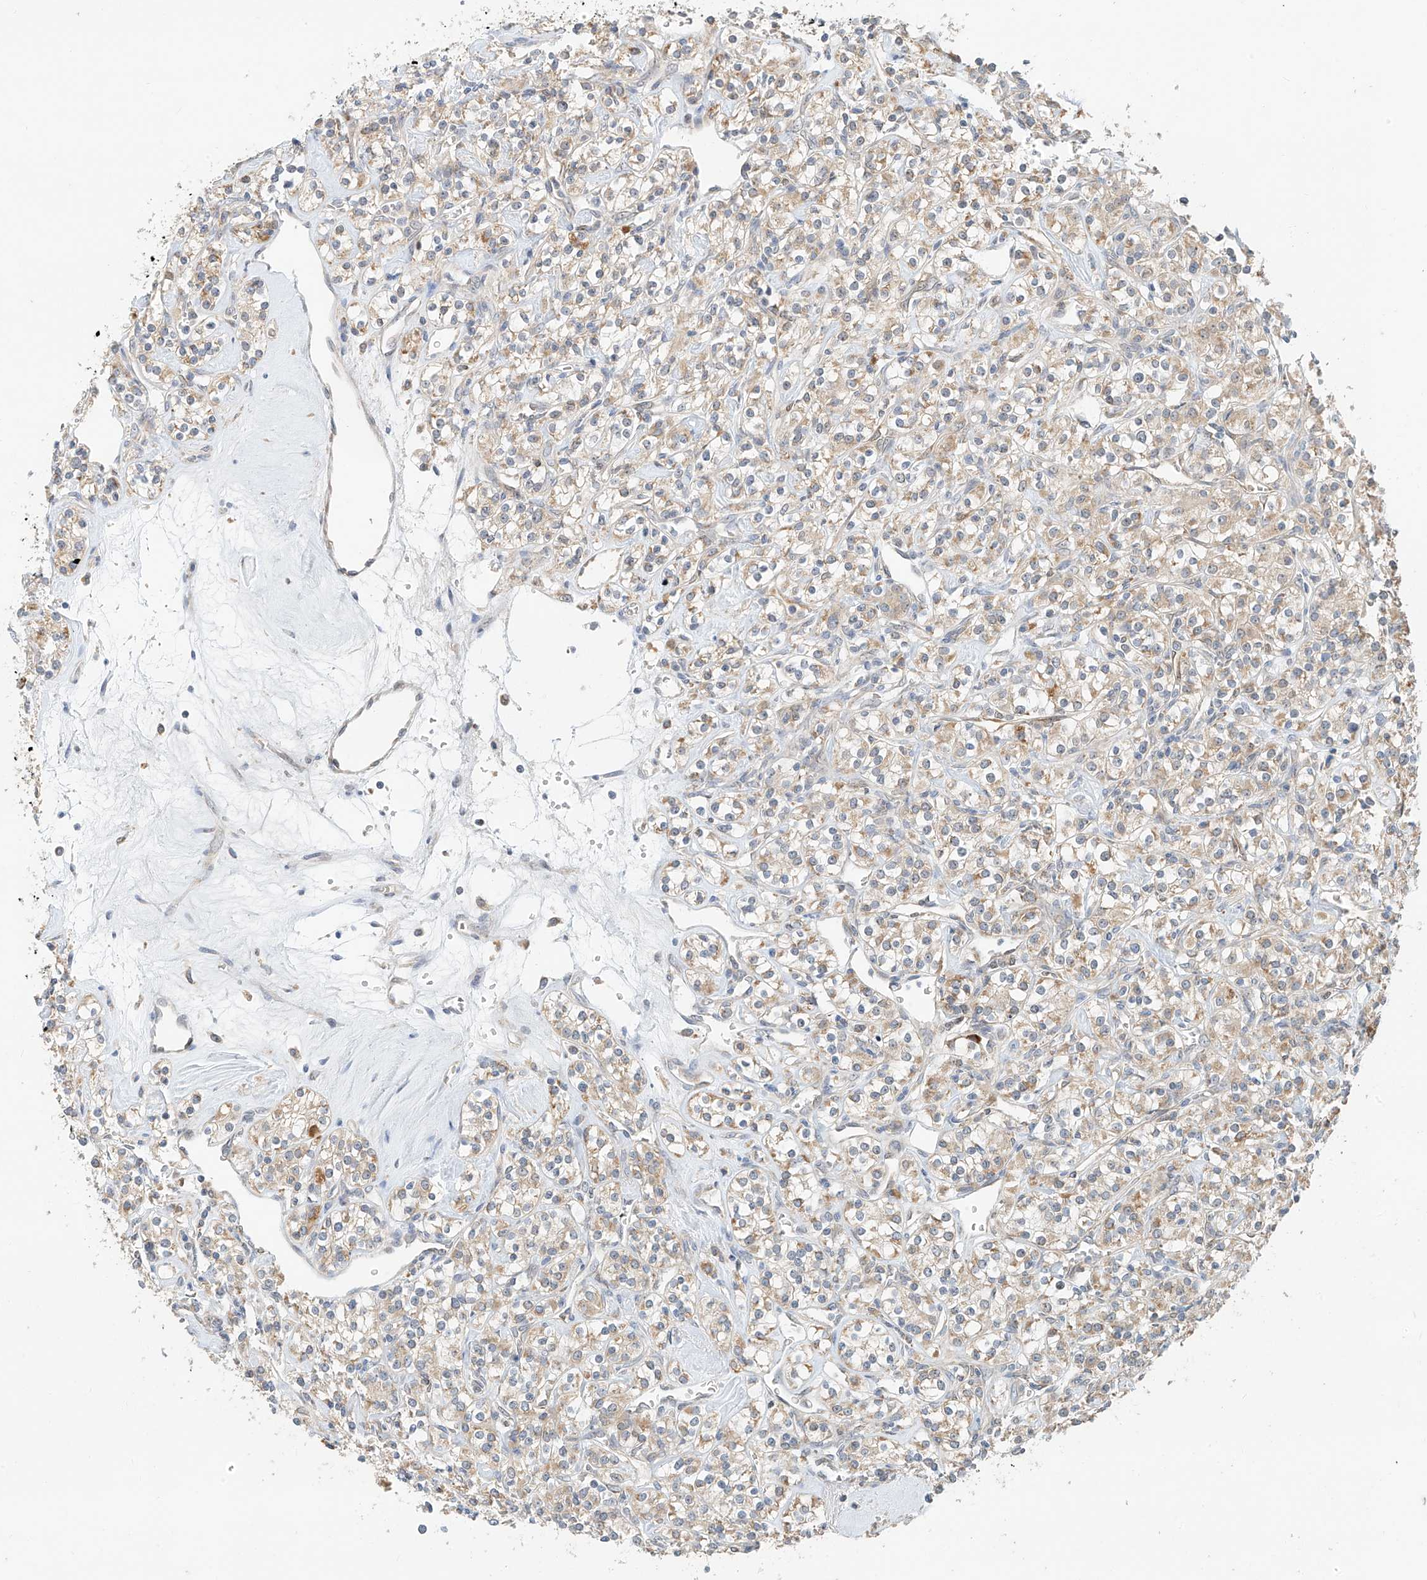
{"staining": {"intensity": "weak", "quantity": ">75%", "location": "cytoplasmic/membranous"}, "tissue": "renal cancer", "cell_type": "Tumor cells", "image_type": "cancer", "snomed": [{"axis": "morphology", "description": "Adenocarcinoma, NOS"}, {"axis": "topography", "description": "Kidney"}], "caption": "Renal cancer stained with immunohistochemistry (IHC) demonstrates weak cytoplasmic/membranous expression in approximately >75% of tumor cells.", "gene": "PPA2", "patient": {"sex": "male", "age": 77}}